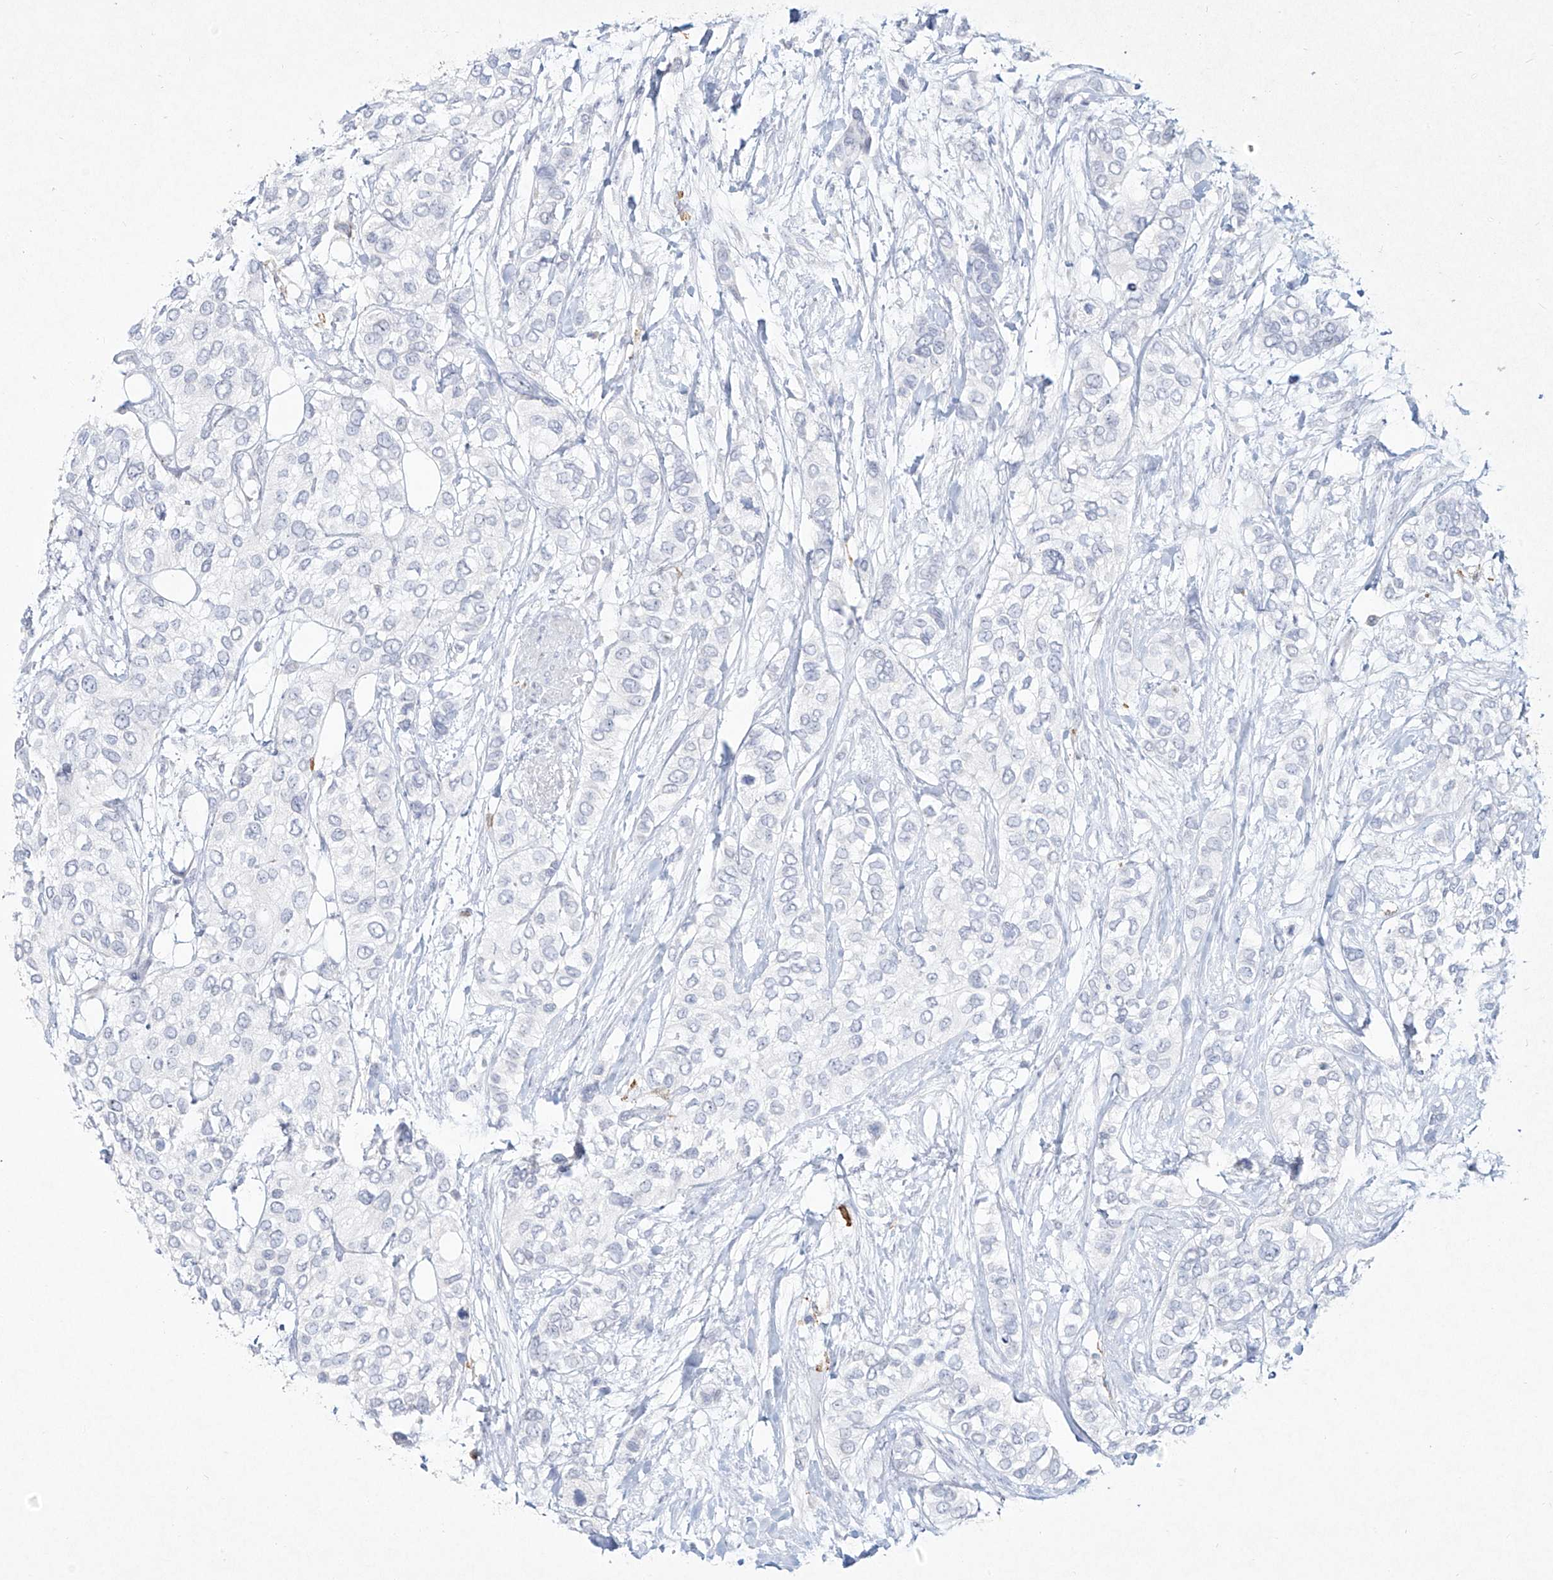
{"staining": {"intensity": "negative", "quantity": "none", "location": "none"}, "tissue": "urothelial cancer", "cell_type": "Tumor cells", "image_type": "cancer", "snomed": [{"axis": "morphology", "description": "Urothelial carcinoma, High grade"}, {"axis": "topography", "description": "Urinary bladder"}], "caption": "This is an IHC image of urothelial cancer. There is no expression in tumor cells.", "gene": "CD209", "patient": {"sex": "female", "age": 56}}